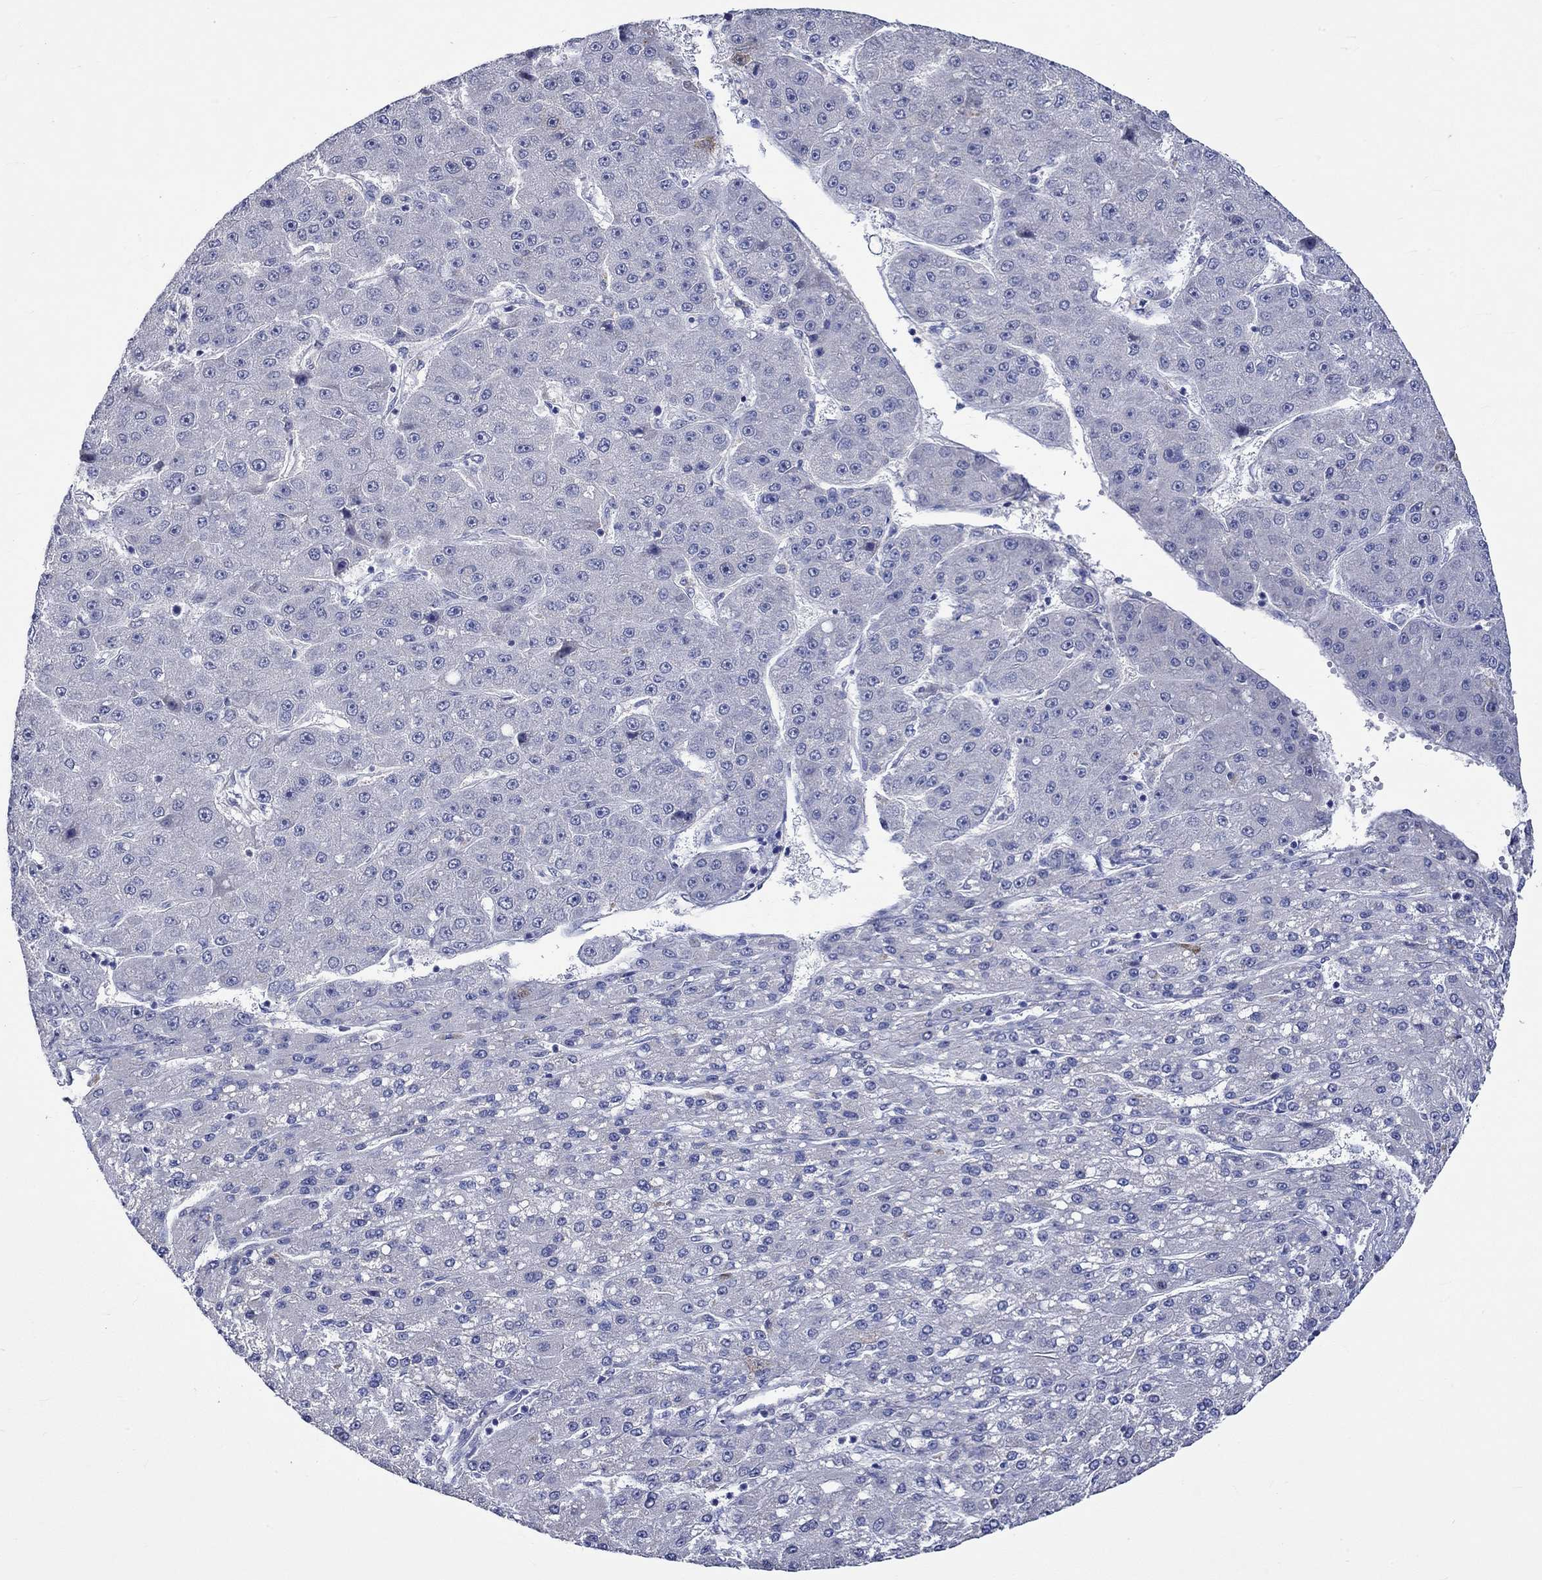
{"staining": {"intensity": "strong", "quantity": "<25%", "location": "cytoplasmic/membranous"}, "tissue": "liver cancer", "cell_type": "Tumor cells", "image_type": "cancer", "snomed": [{"axis": "morphology", "description": "Carcinoma, Hepatocellular, NOS"}, {"axis": "topography", "description": "Liver"}], "caption": "Human liver cancer (hepatocellular carcinoma) stained with a protein marker reveals strong staining in tumor cells.", "gene": "CRYAB", "patient": {"sex": "male", "age": 67}}